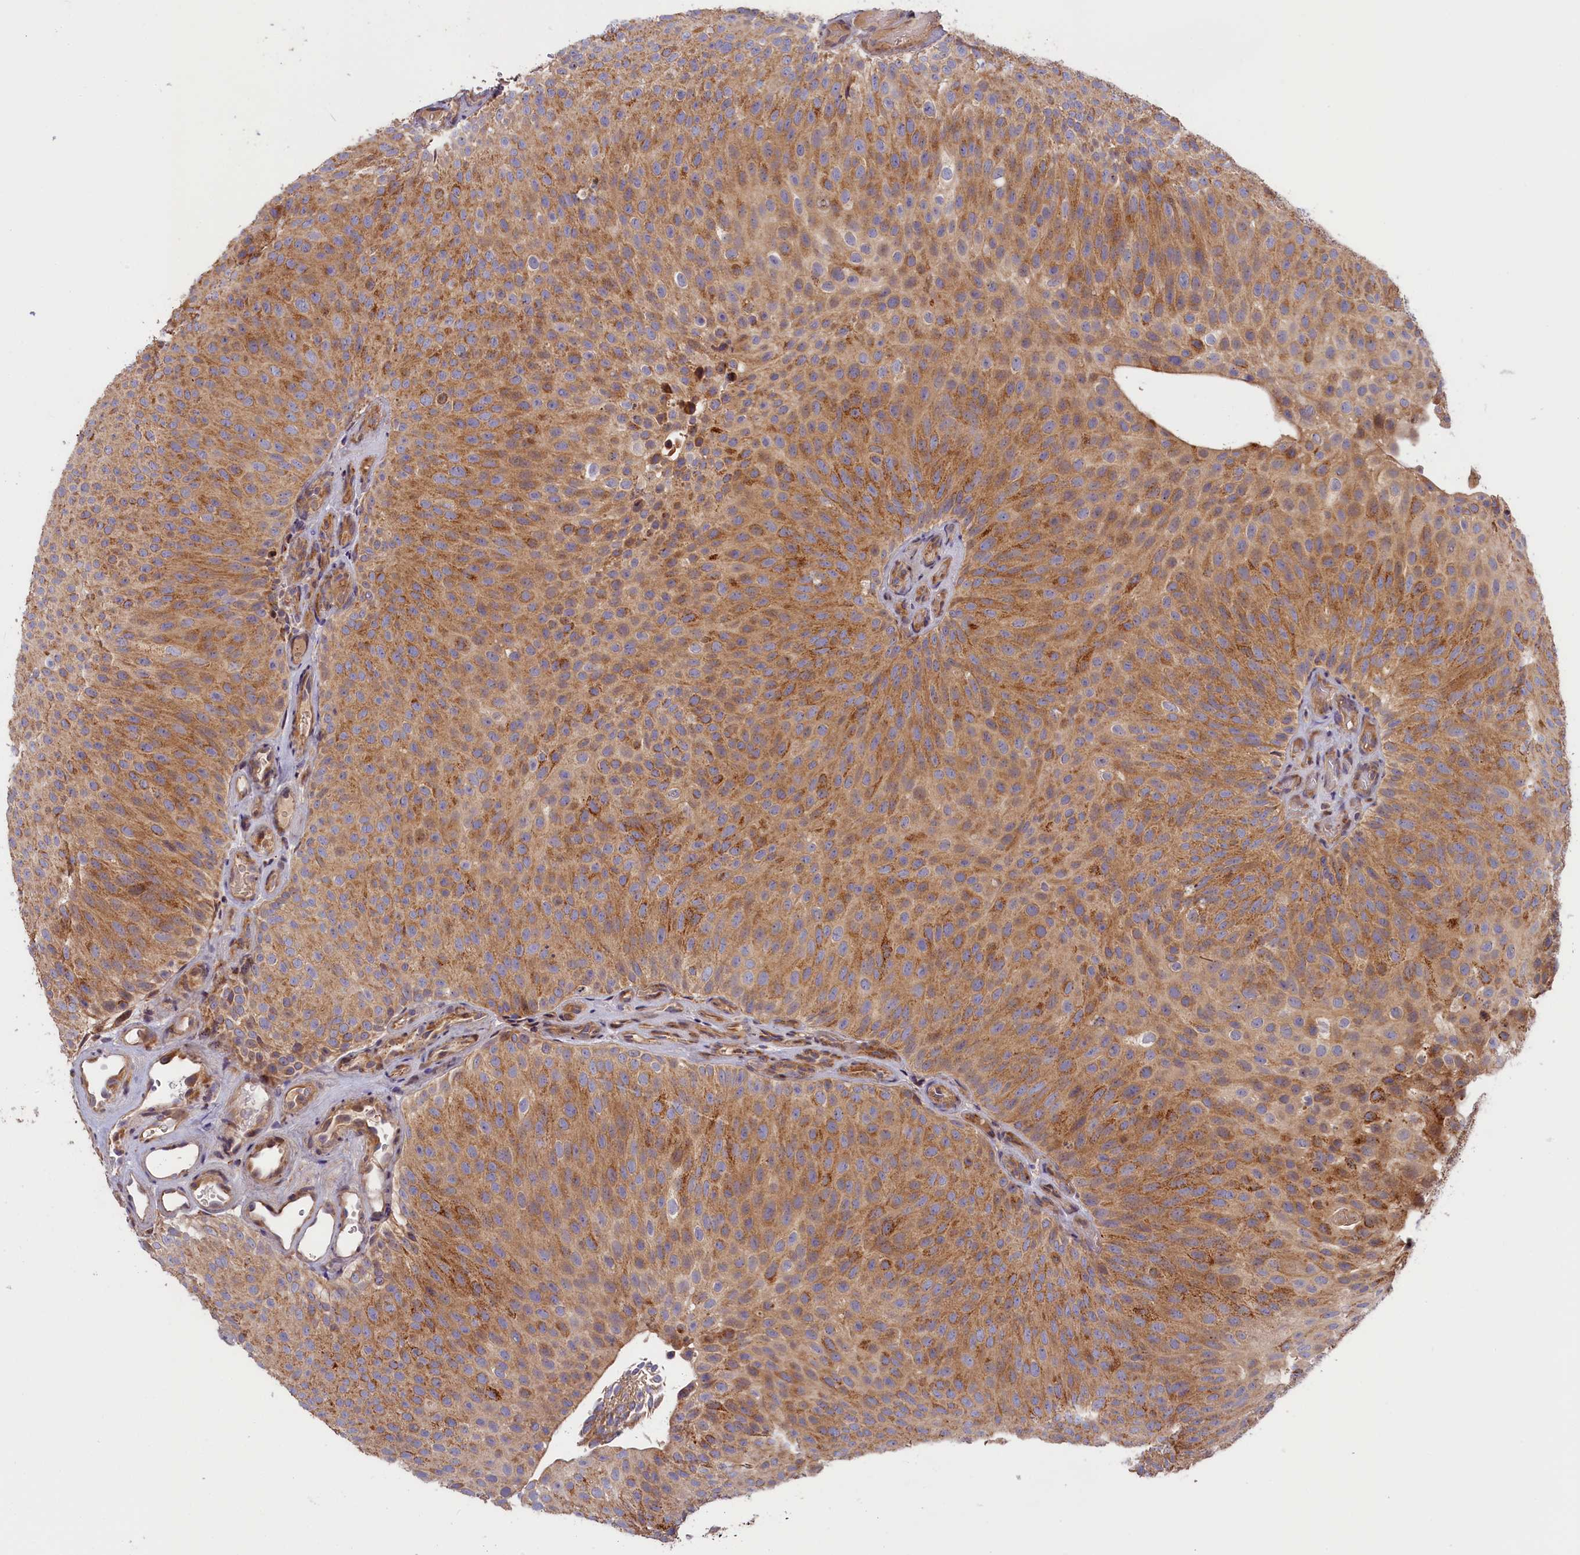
{"staining": {"intensity": "moderate", "quantity": ">75%", "location": "cytoplasmic/membranous"}, "tissue": "urothelial cancer", "cell_type": "Tumor cells", "image_type": "cancer", "snomed": [{"axis": "morphology", "description": "Urothelial carcinoma, Low grade"}, {"axis": "topography", "description": "Urinary bladder"}], "caption": "A medium amount of moderate cytoplasmic/membranous expression is present in approximately >75% of tumor cells in urothelial cancer tissue.", "gene": "CEP44", "patient": {"sex": "male", "age": 78}}